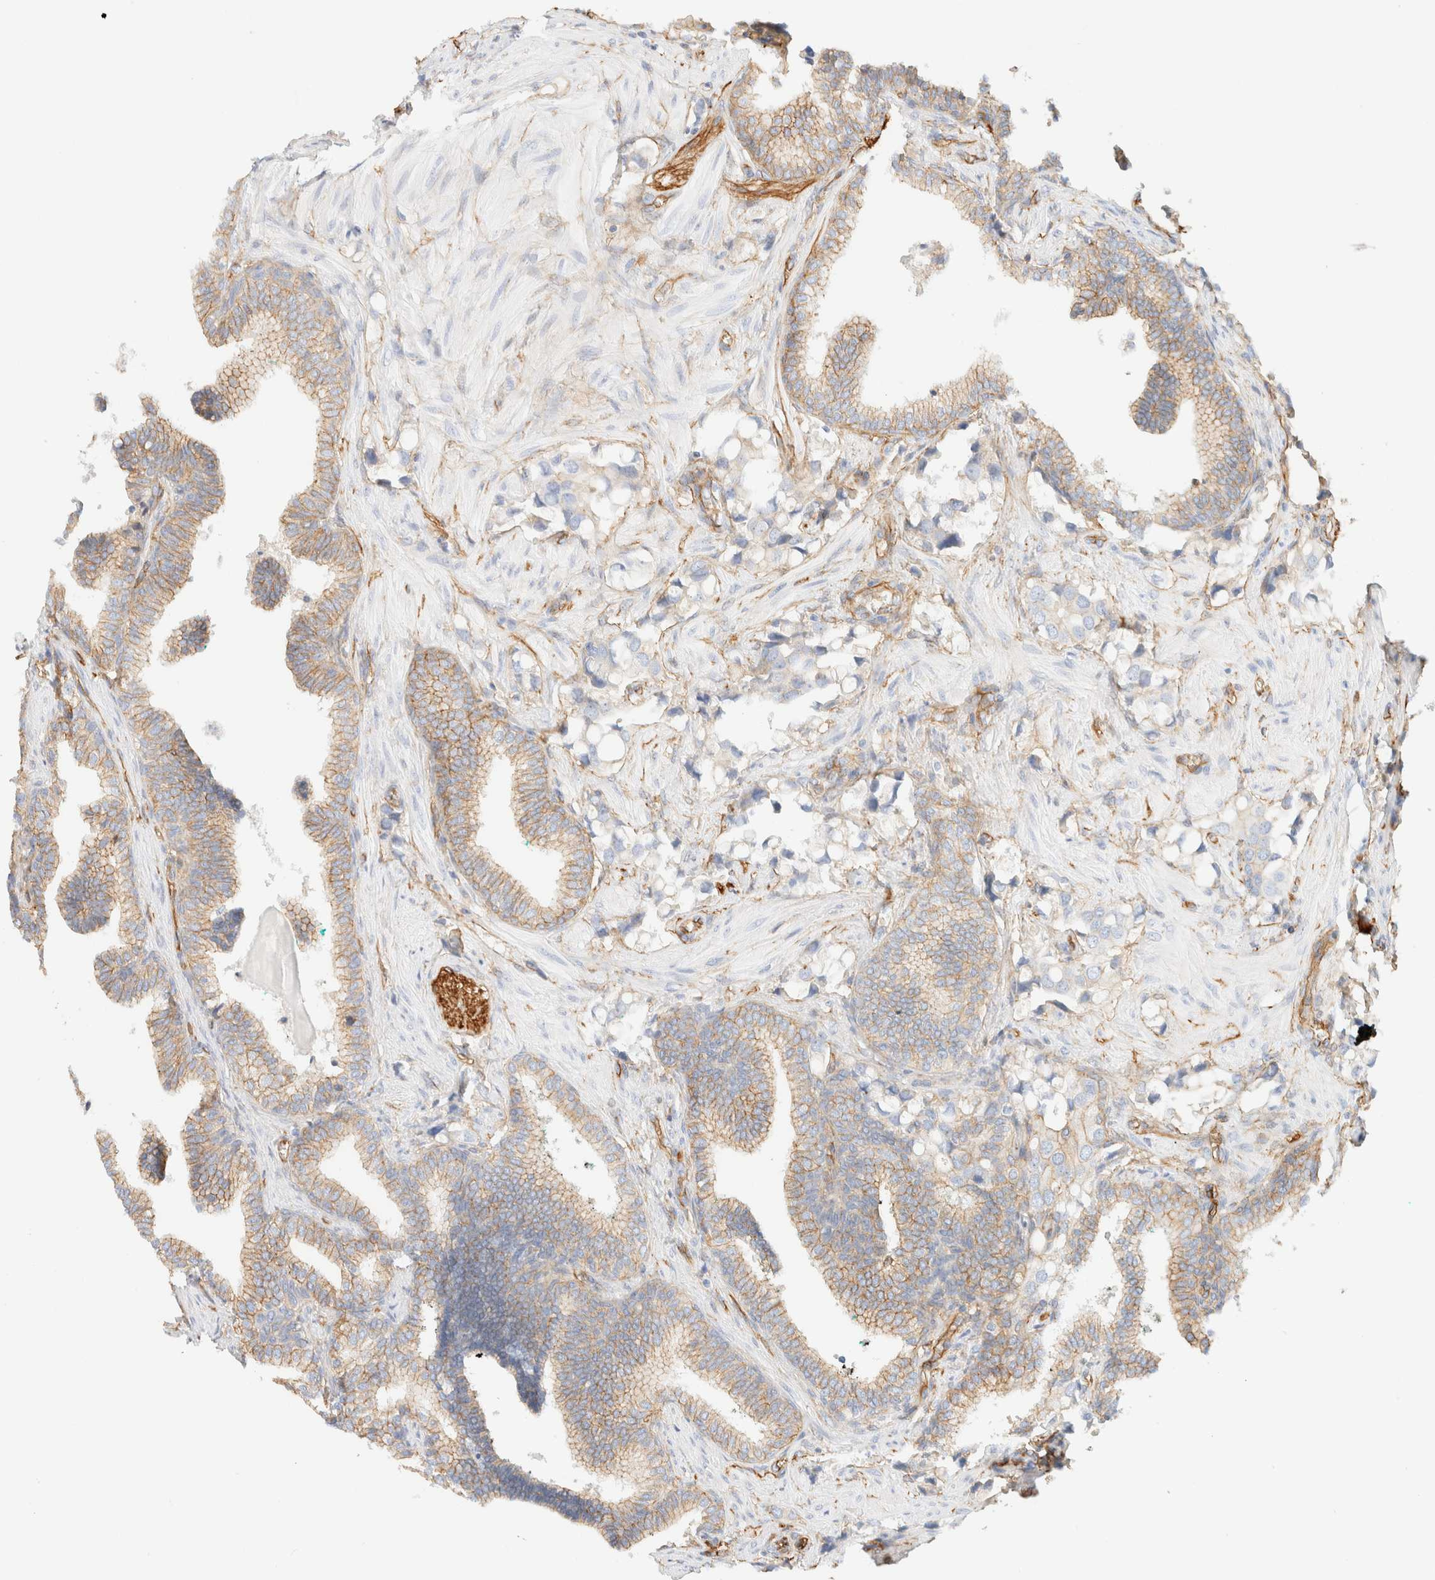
{"staining": {"intensity": "negative", "quantity": "none", "location": "none"}, "tissue": "prostate cancer", "cell_type": "Tumor cells", "image_type": "cancer", "snomed": [{"axis": "morphology", "description": "Adenocarcinoma, High grade"}, {"axis": "topography", "description": "Prostate"}], "caption": "Protein analysis of prostate adenocarcinoma (high-grade) shows no significant expression in tumor cells.", "gene": "CYB5R4", "patient": {"sex": "male", "age": 52}}